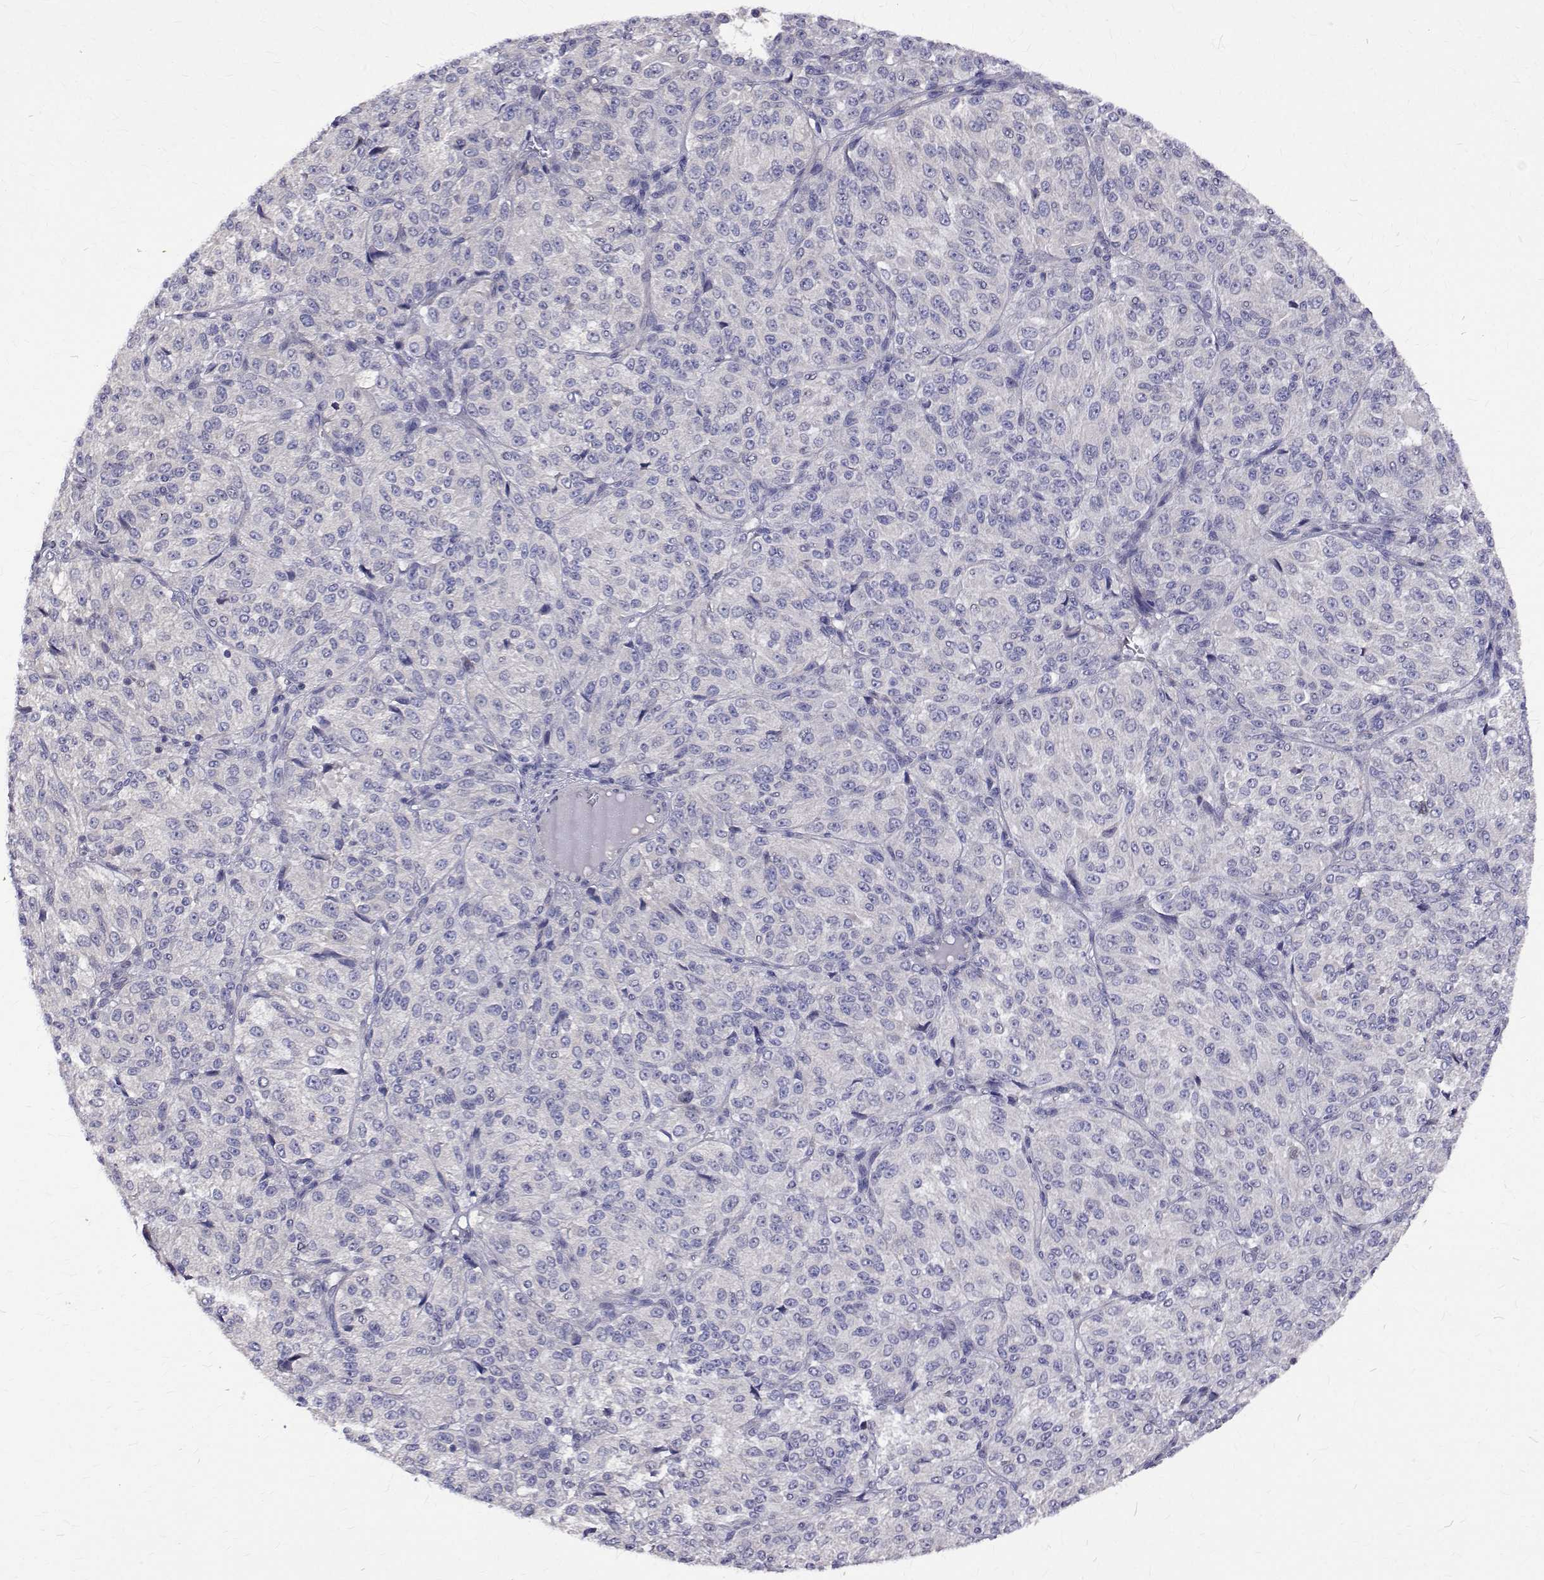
{"staining": {"intensity": "negative", "quantity": "none", "location": "none"}, "tissue": "melanoma", "cell_type": "Tumor cells", "image_type": "cancer", "snomed": [{"axis": "morphology", "description": "Malignant melanoma, Metastatic site"}, {"axis": "topography", "description": "Brain"}], "caption": "Malignant melanoma (metastatic site) was stained to show a protein in brown. There is no significant expression in tumor cells.", "gene": "PADI1", "patient": {"sex": "female", "age": 56}}